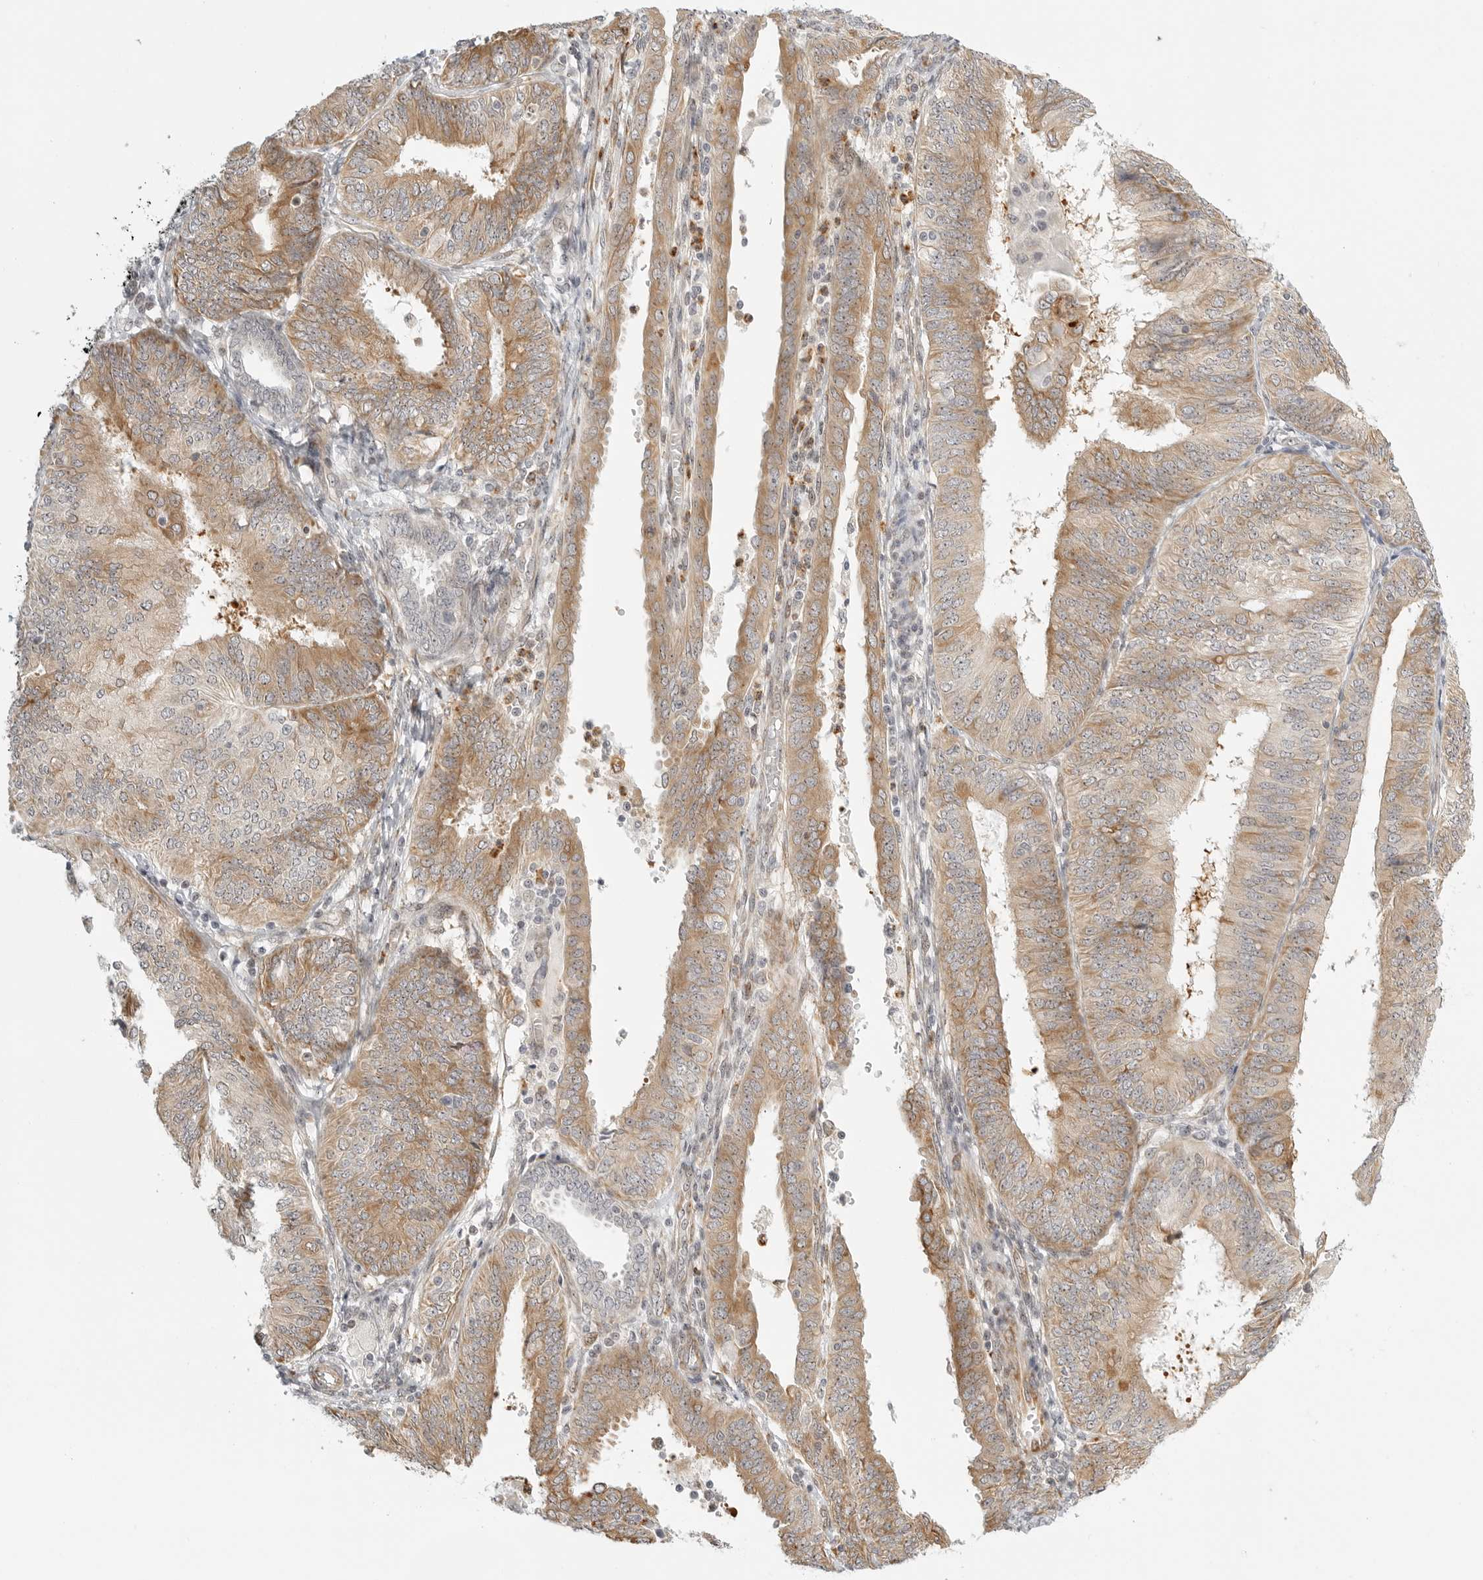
{"staining": {"intensity": "moderate", "quantity": ">75%", "location": "cytoplasmic/membranous"}, "tissue": "endometrial cancer", "cell_type": "Tumor cells", "image_type": "cancer", "snomed": [{"axis": "morphology", "description": "Adenocarcinoma, NOS"}, {"axis": "topography", "description": "Endometrium"}], "caption": "Protein positivity by immunohistochemistry (IHC) shows moderate cytoplasmic/membranous positivity in about >75% of tumor cells in endometrial cancer.", "gene": "DSCC1", "patient": {"sex": "female", "age": 58}}